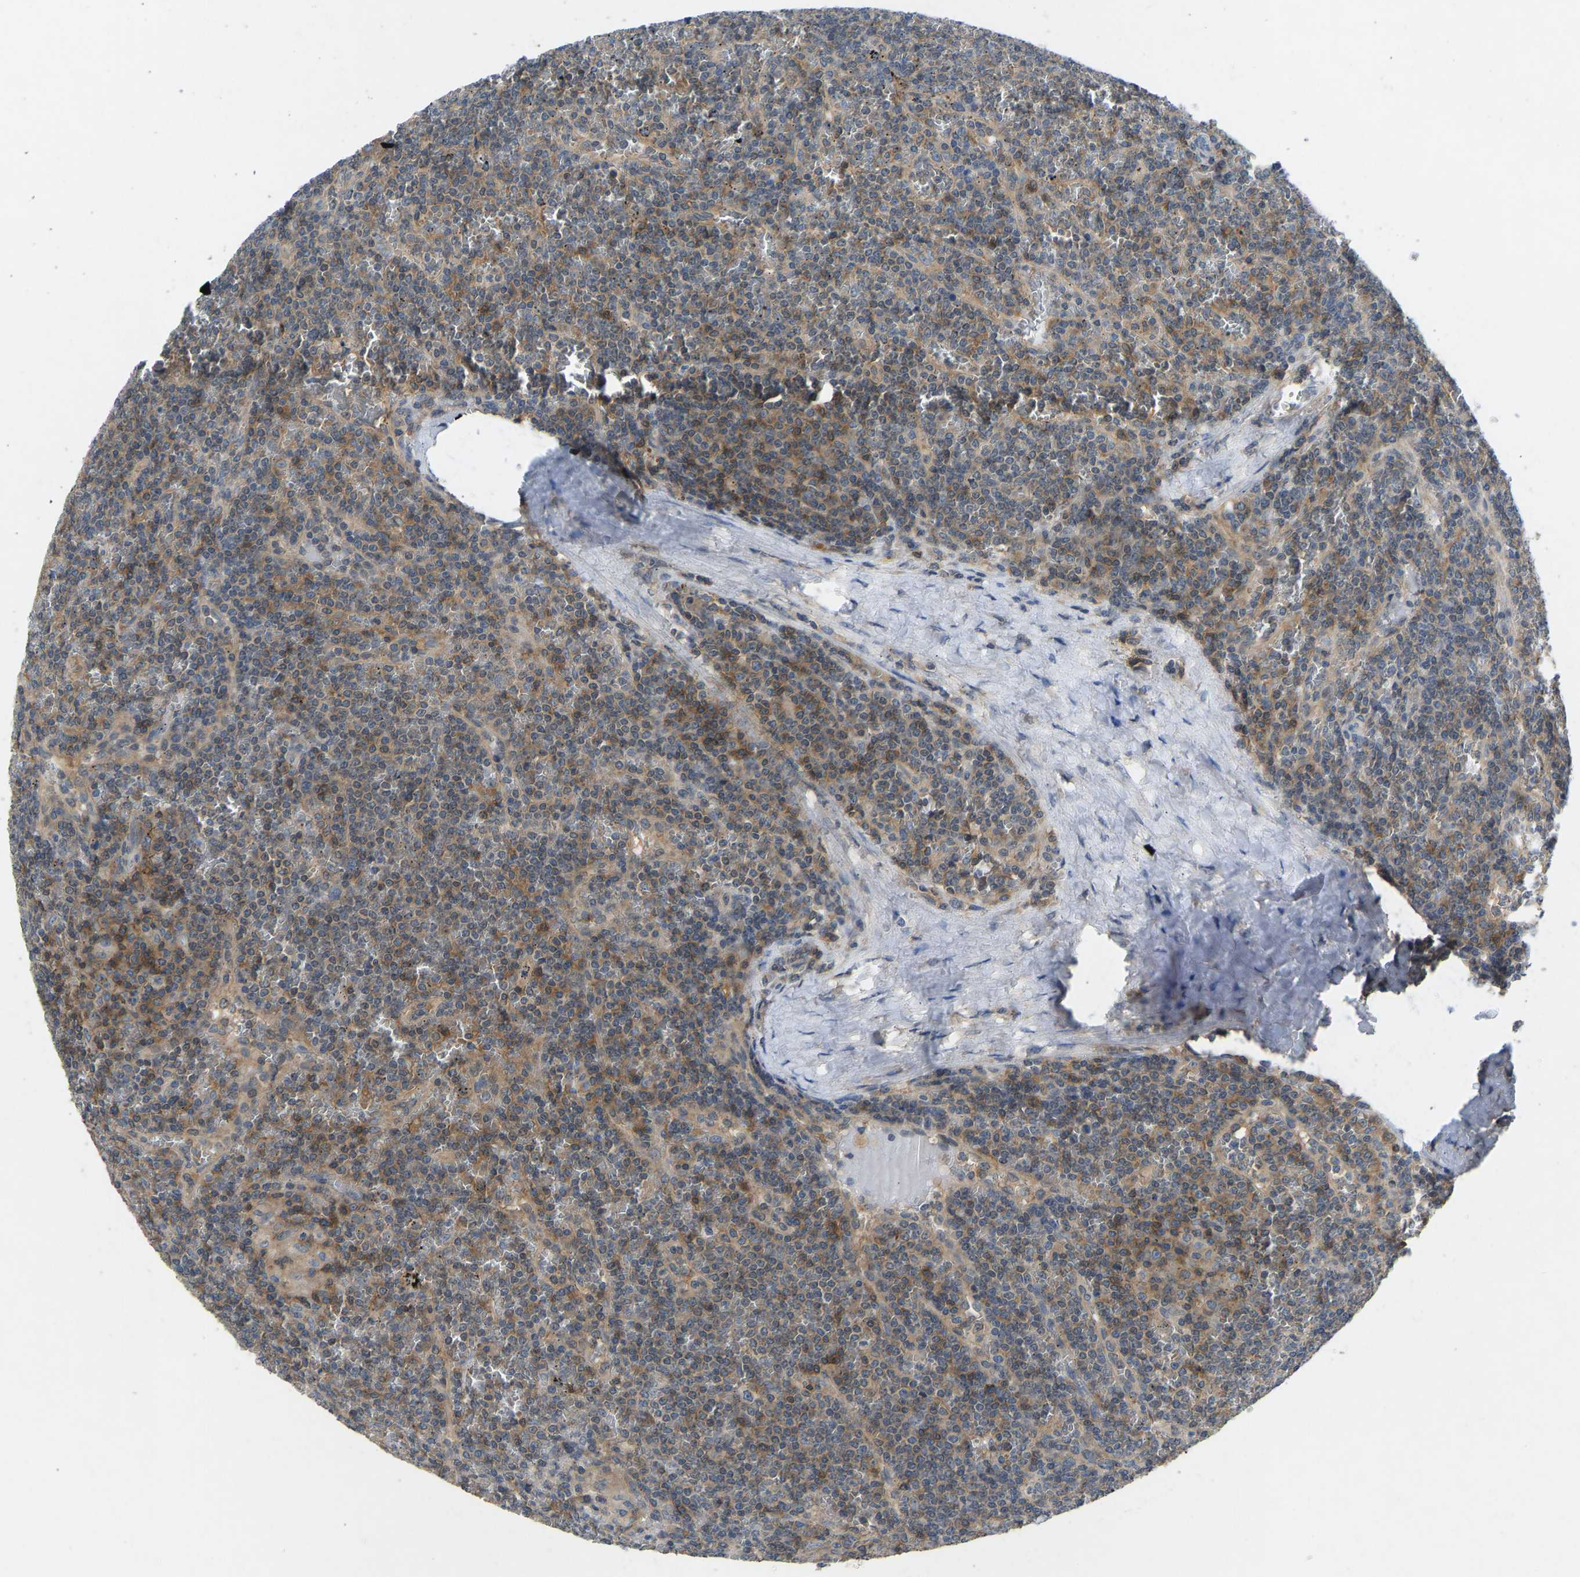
{"staining": {"intensity": "moderate", "quantity": ">75%", "location": "cytoplasmic/membranous"}, "tissue": "lymphoma", "cell_type": "Tumor cells", "image_type": "cancer", "snomed": [{"axis": "morphology", "description": "Malignant lymphoma, non-Hodgkin's type, Low grade"}, {"axis": "topography", "description": "Spleen"}], "caption": "Tumor cells display medium levels of moderate cytoplasmic/membranous positivity in about >75% of cells in human malignant lymphoma, non-Hodgkin's type (low-grade).", "gene": "NDRG3", "patient": {"sex": "female", "age": 19}}